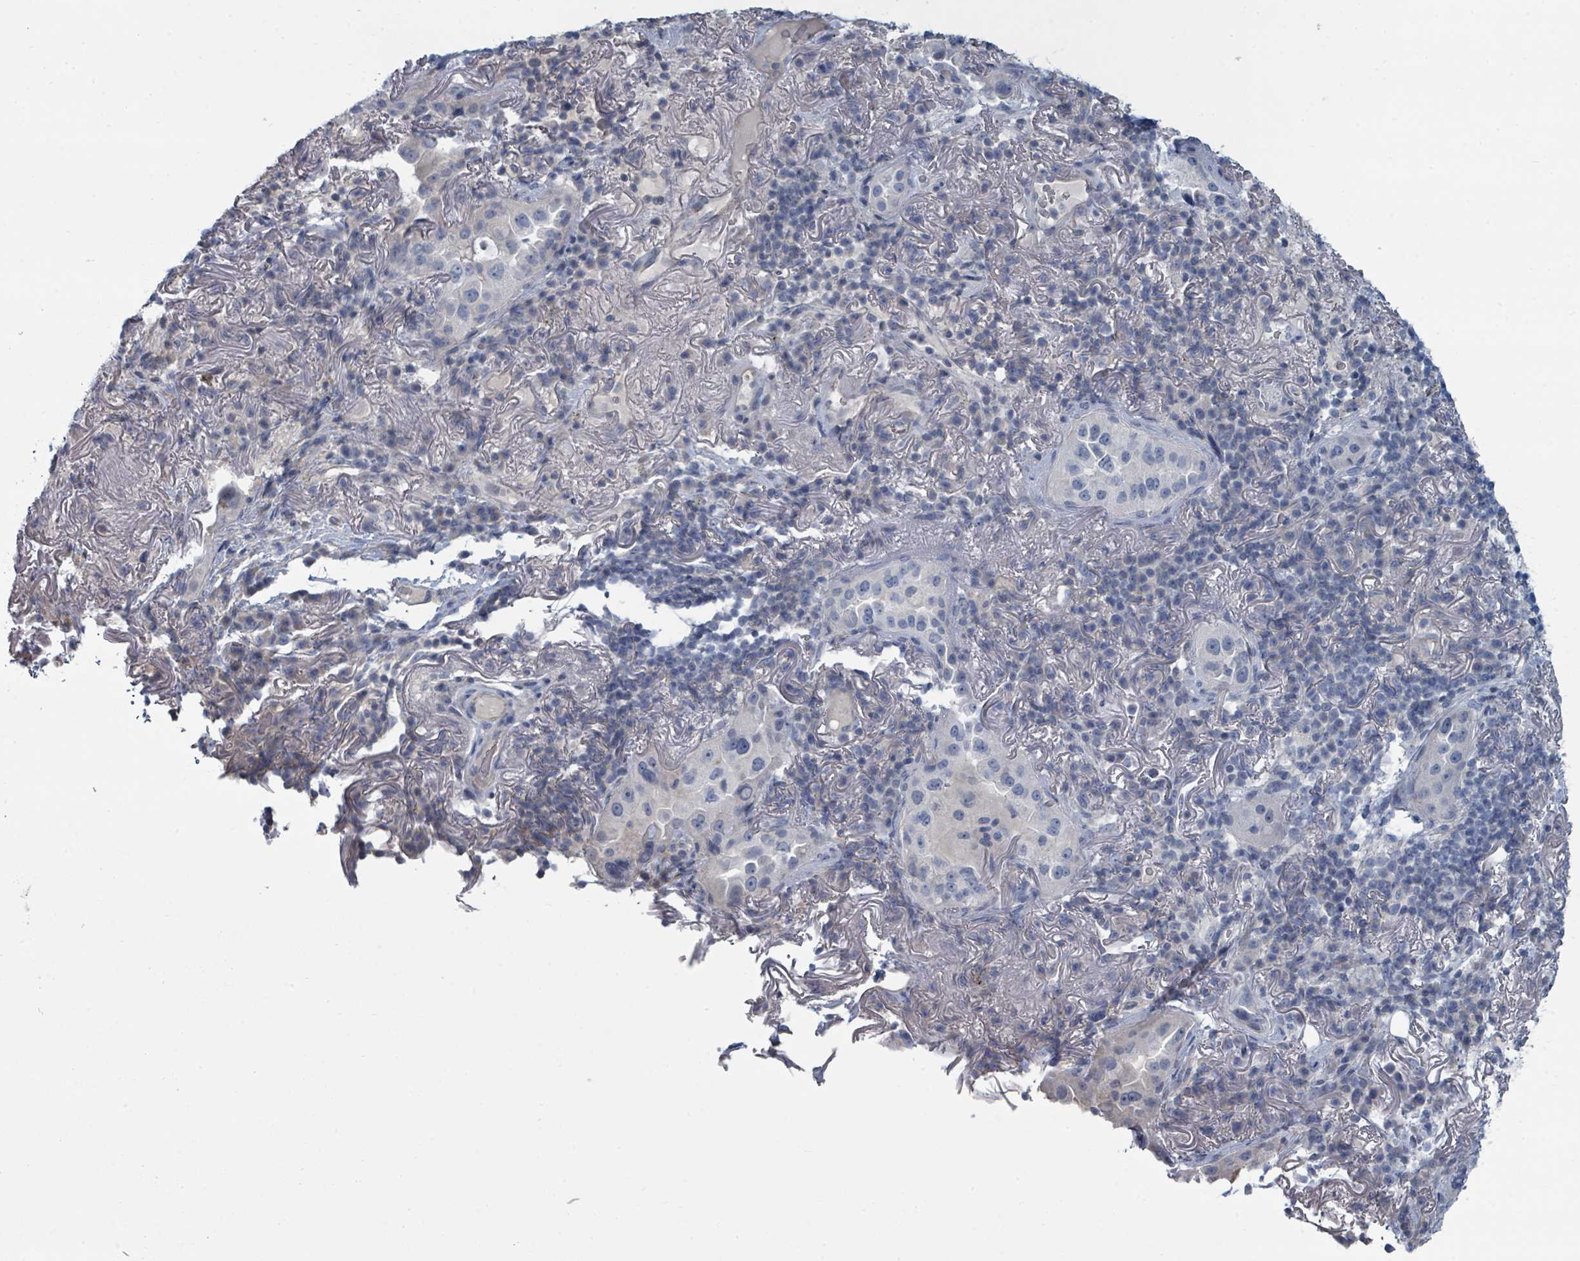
{"staining": {"intensity": "negative", "quantity": "none", "location": "none"}, "tissue": "lung cancer", "cell_type": "Tumor cells", "image_type": "cancer", "snomed": [{"axis": "morphology", "description": "Adenocarcinoma, NOS"}, {"axis": "topography", "description": "Lung"}], "caption": "DAB immunohistochemical staining of human lung cancer displays no significant positivity in tumor cells.", "gene": "SLC25A45", "patient": {"sex": "female", "age": 69}}